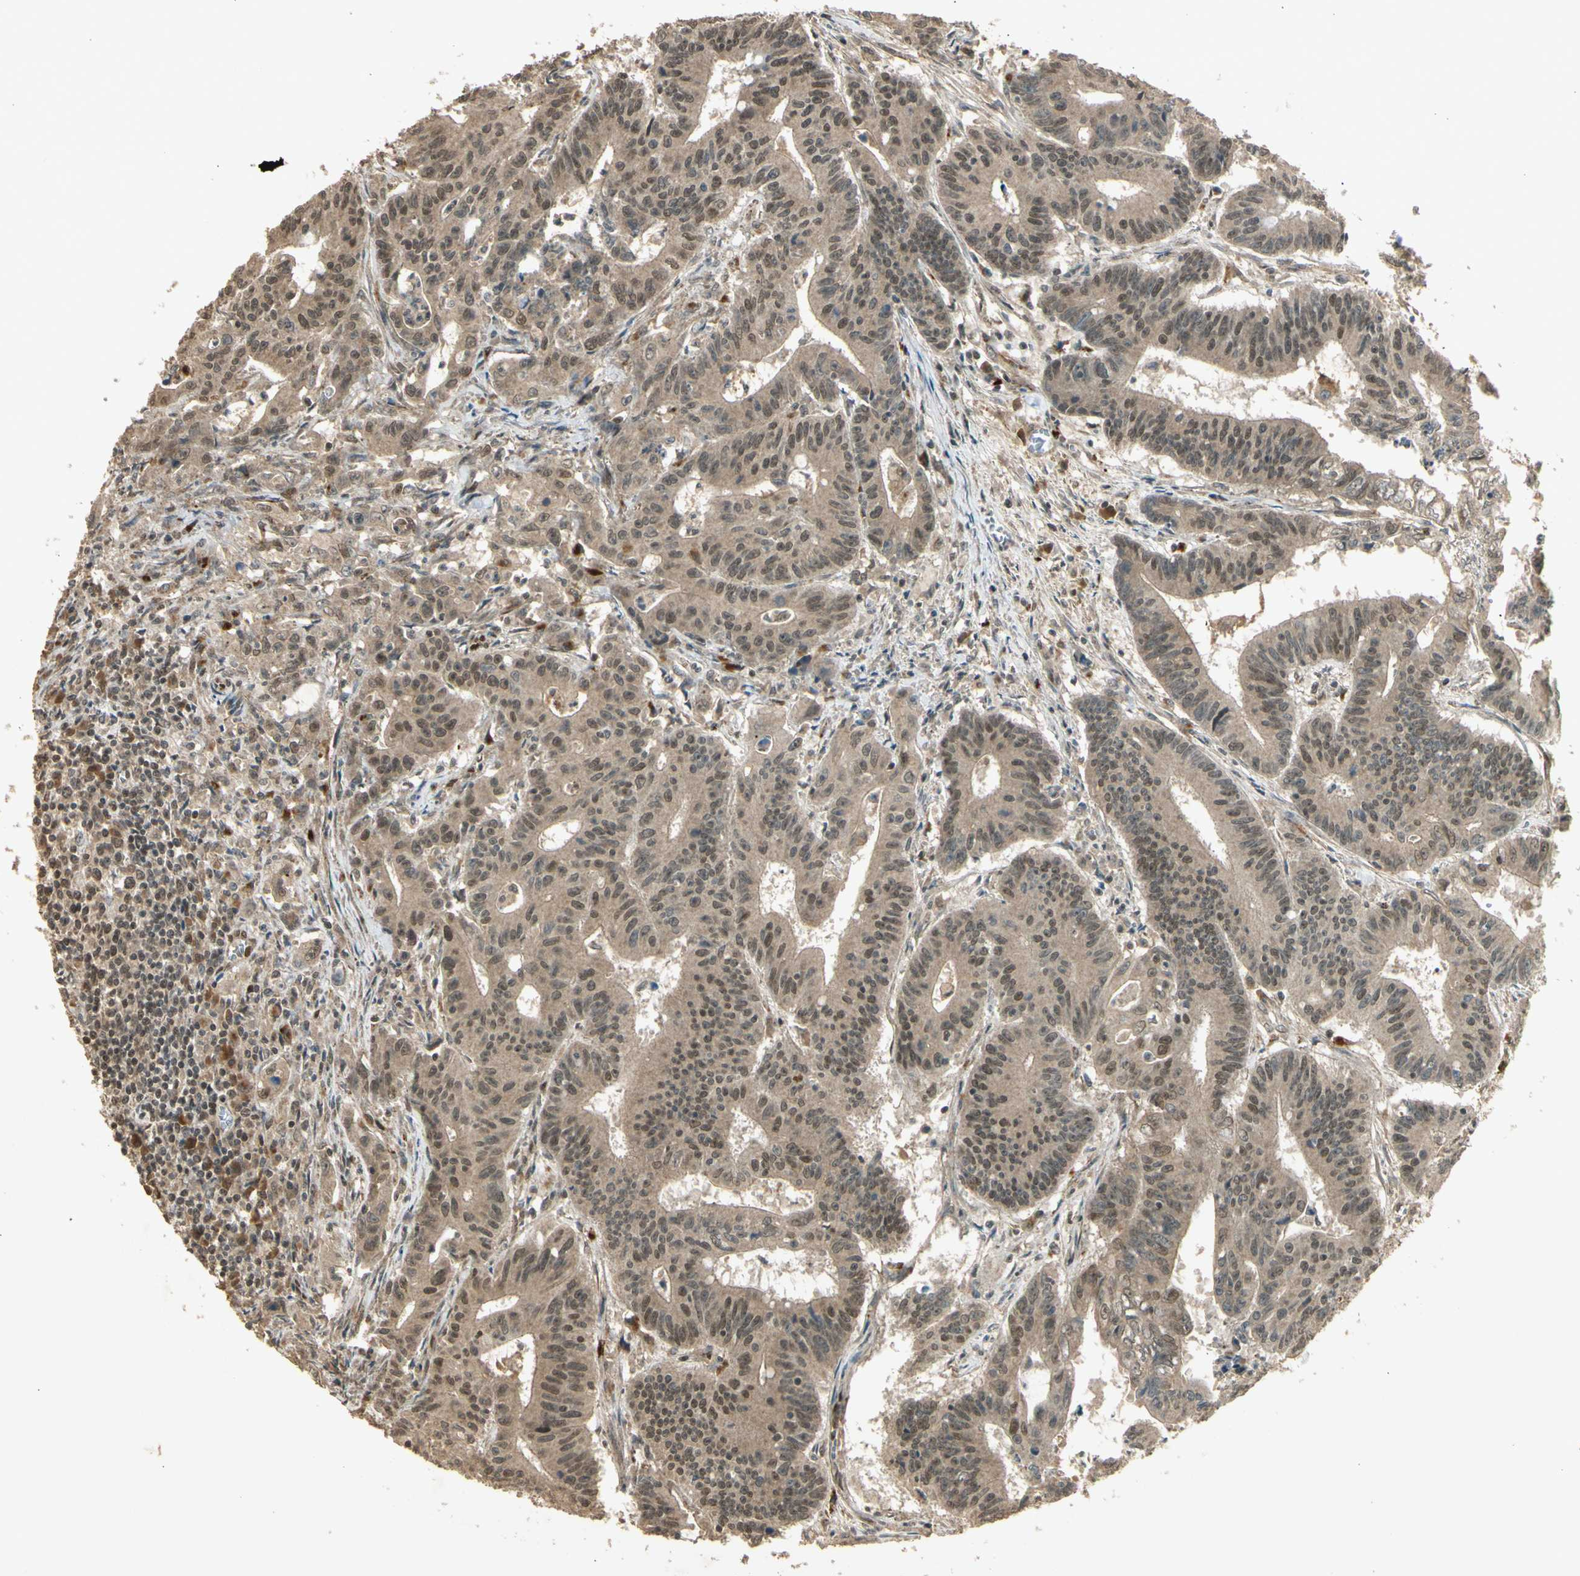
{"staining": {"intensity": "weak", "quantity": ">75%", "location": "cytoplasmic/membranous,nuclear"}, "tissue": "colorectal cancer", "cell_type": "Tumor cells", "image_type": "cancer", "snomed": [{"axis": "morphology", "description": "Adenocarcinoma, NOS"}, {"axis": "topography", "description": "Colon"}], "caption": "This photomicrograph displays IHC staining of human colorectal cancer, with low weak cytoplasmic/membranous and nuclear staining in about >75% of tumor cells.", "gene": "GMEB2", "patient": {"sex": "male", "age": 45}}